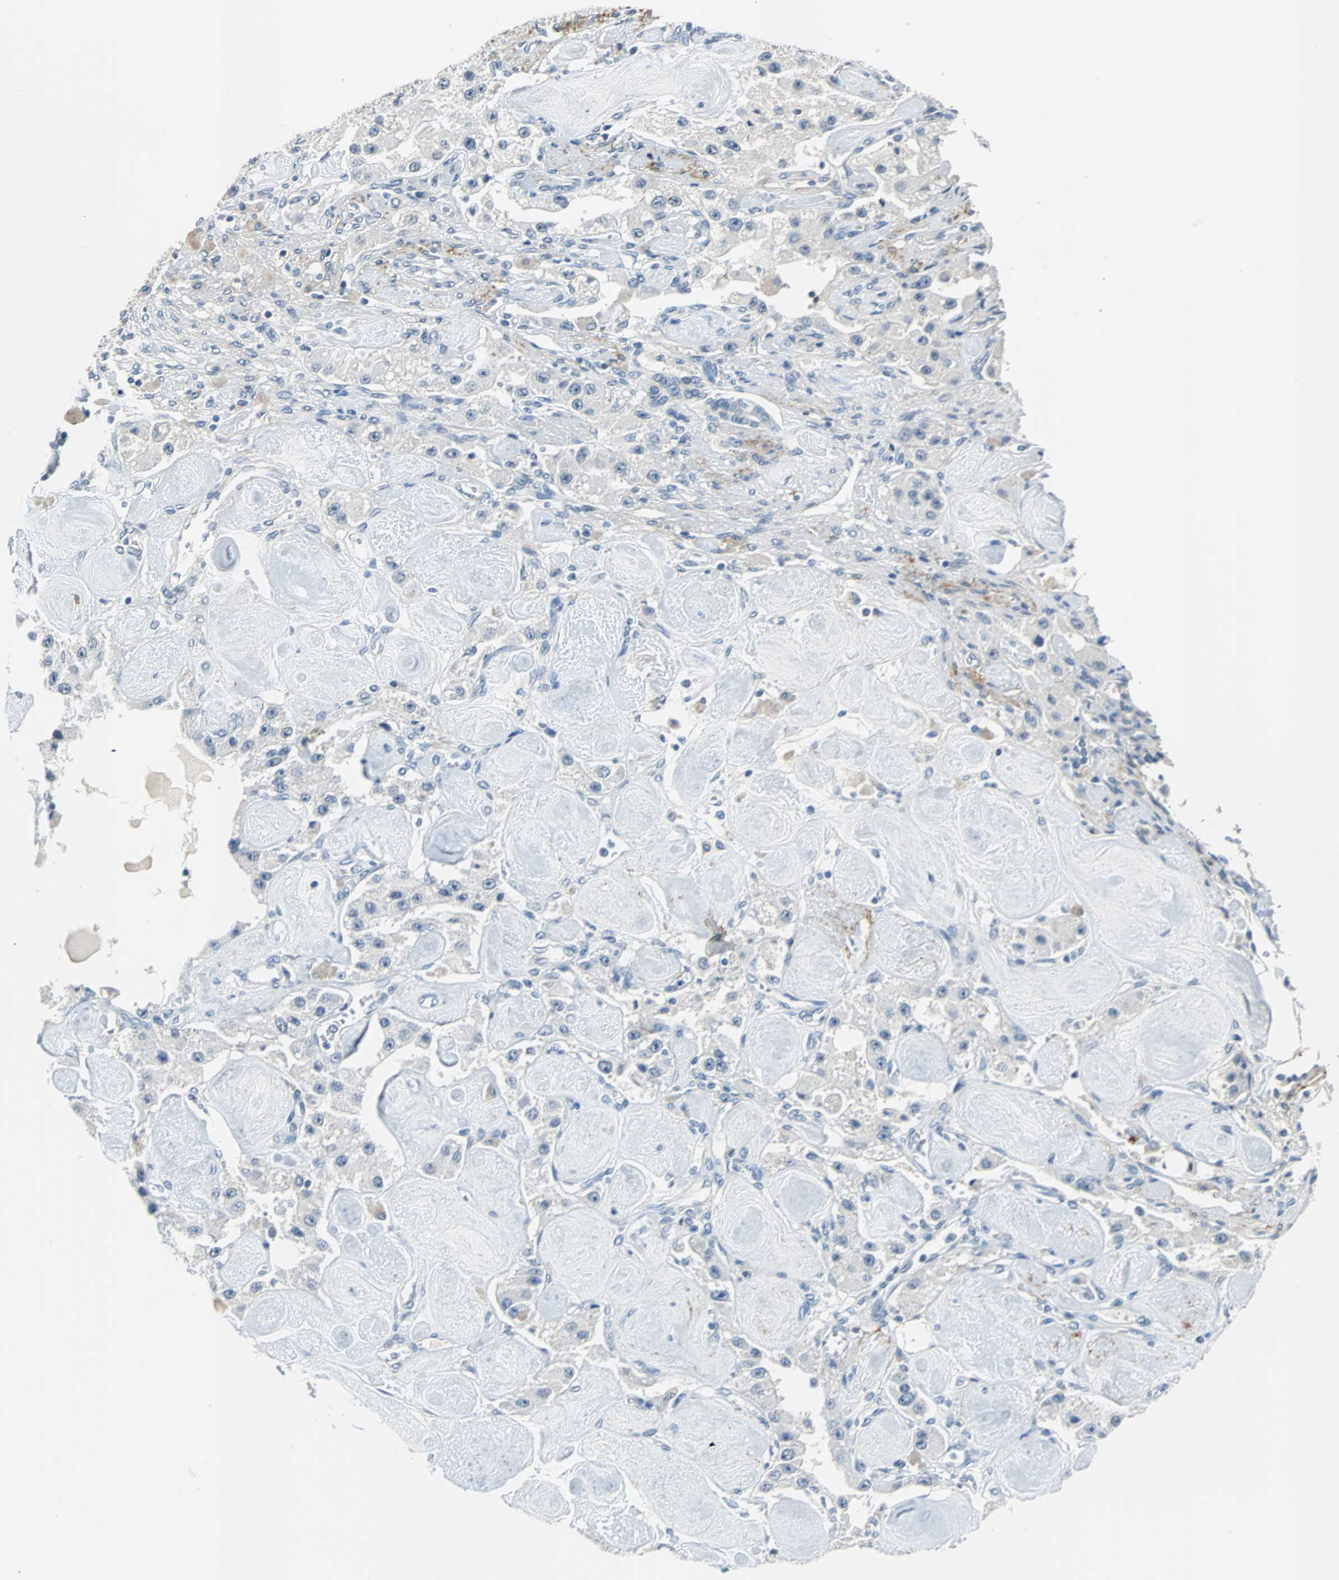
{"staining": {"intensity": "negative", "quantity": "none", "location": "none"}, "tissue": "carcinoid", "cell_type": "Tumor cells", "image_type": "cancer", "snomed": [{"axis": "morphology", "description": "Carcinoid, malignant, NOS"}, {"axis": "topography", "description": "Pancreas"}], "caption": "This is a photomicrograph of immunohistochemistry staining of malignant carcinoid, which shows no positivity in tumor cells. The staining was performed using DAB (3,3'-diaminobenzidine) to visualize the protein expression in brown, while the nuclei were stained in blue with hematoxylin (Magnification: 20x).", "gene": "MUC7", "patient": {"sex": "male", "age": 41}}